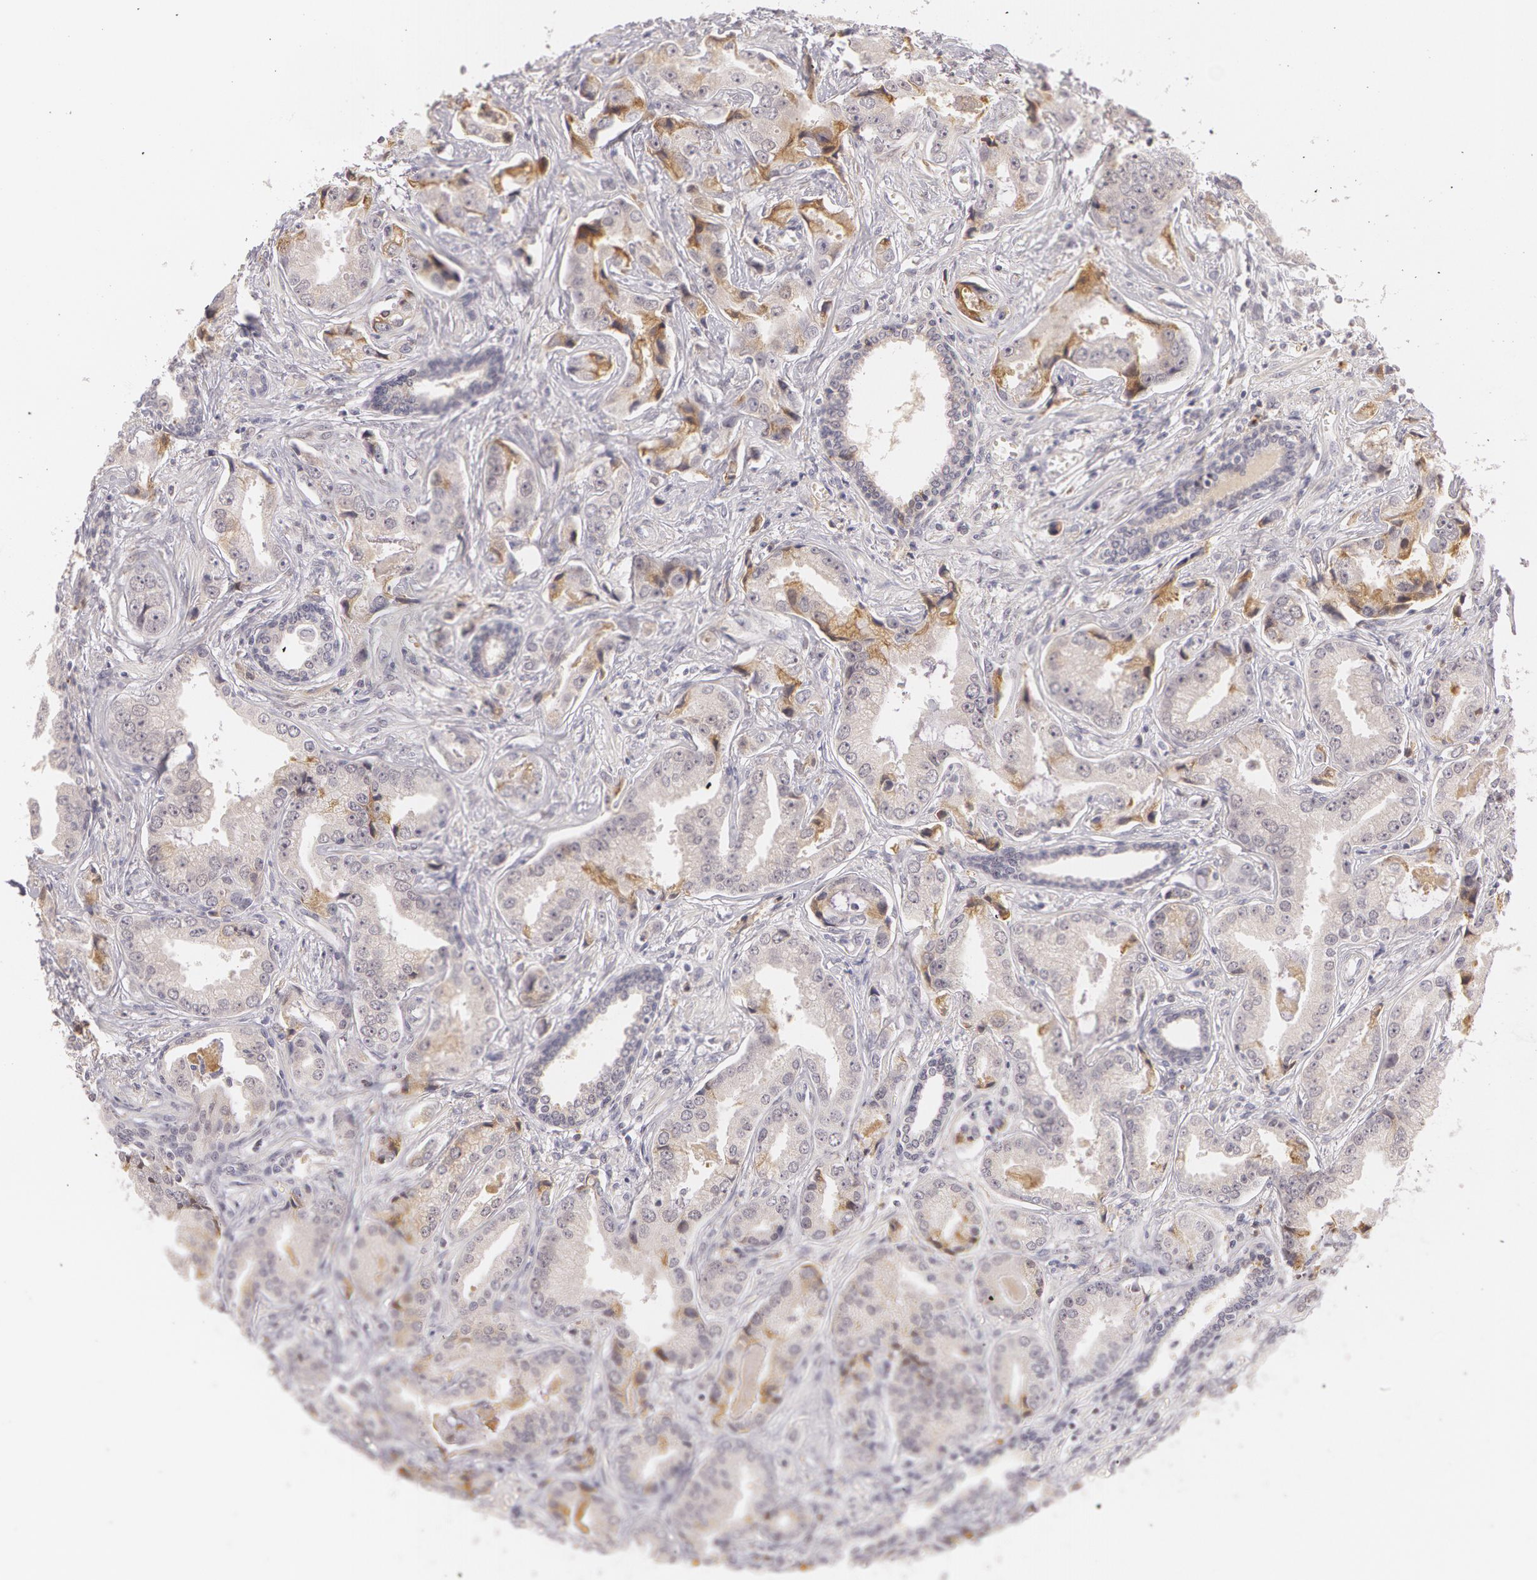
{"staining": {"intensity": "weak", "quantity": "<25%", "location": "cytoplasmic/membranous"}, "tissue": "prostate cancer", "cell_type": "Tumor cells", "image_type": "cancer", "snomed": [{"axis": "morphology", "description": "Adenocarcinoma, Low grade"}, {"axis": "topography", "description": "Prostate"}], "caption": "Human prostate cancer (adenocarcinoma (low-grade)) stained for a protein using immunohistochemistry (IHC) reveals no staining in tumor cells.", "gene": "LBP", "patient": {"sex": "male", "age": 65}}